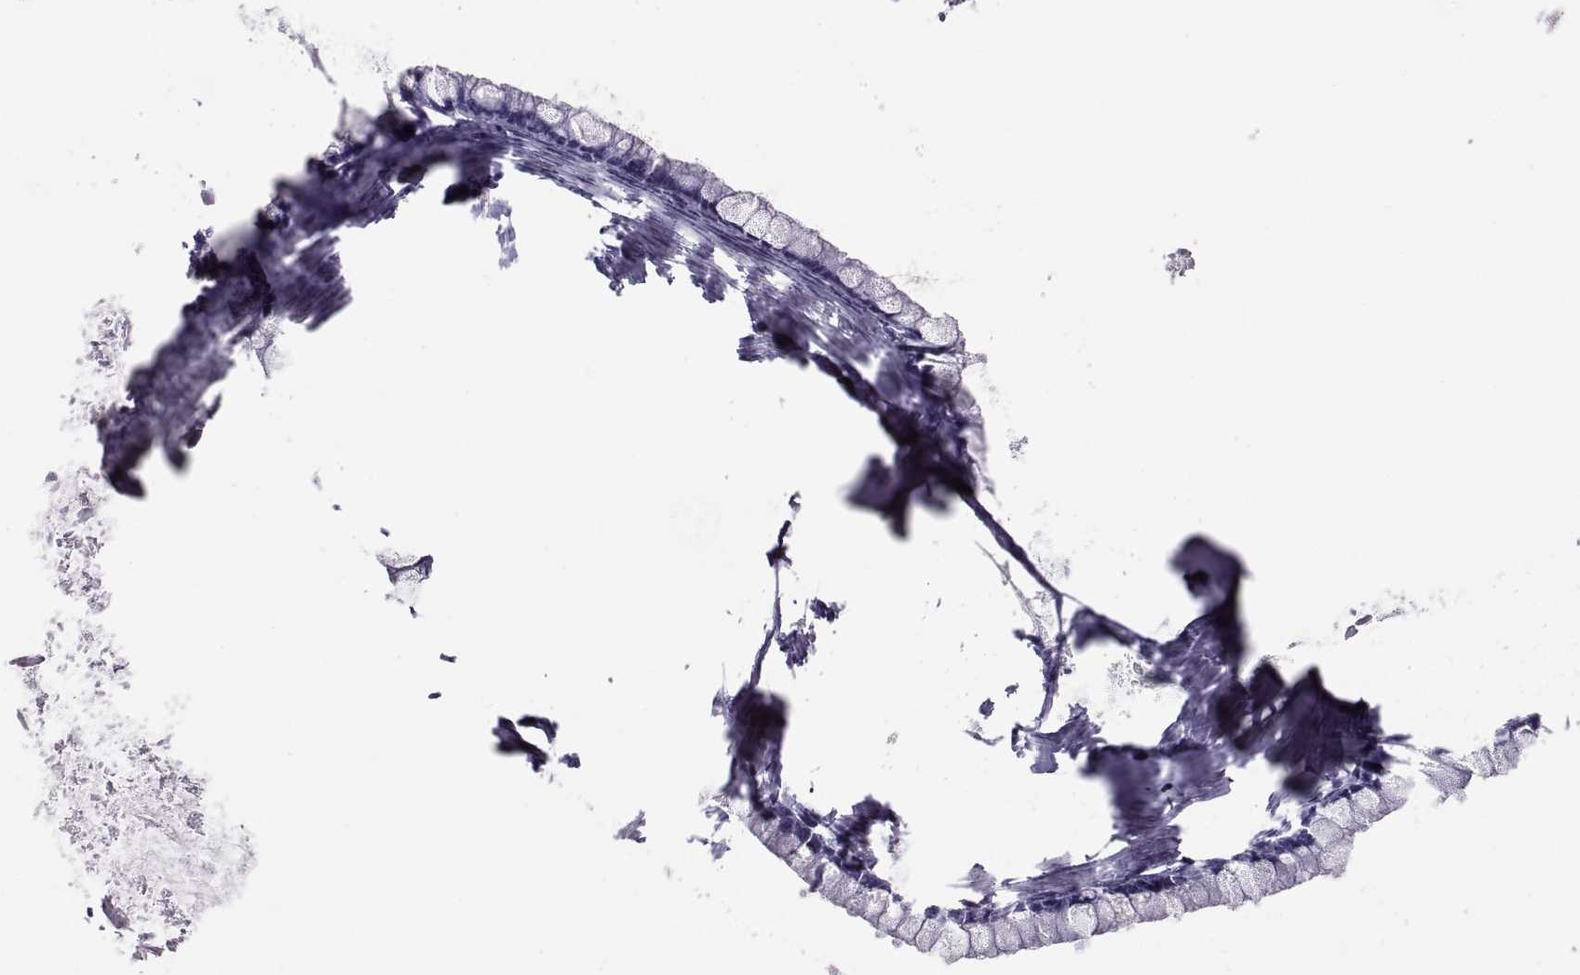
{"staining": {"intensity": "negative", "quantity": "none", "location": "none"}, "tissue": "ovarian cancer", "cell_type": "Tumor cells", "image_type": "cancer", "snomed": [{"axis": "morphology", "description": "Cystadenocarcinoma, mucinous, NOS"}, {"axis": "topography", "description": "Ovary"}], "caption": "IHC photomicrograph of neoplastic tissue: human mucinous cystadenocarcinoma (ovarian) stained with DAB (3,3'-diaminobenzidine) reveals no significant protein staining in tumor cells. The staining was performed using DAB to visualize the protein expression in brown, while the nuclei were stained in blue with hematoxylin (Magnification: 20x).", "gene": "CRISP1", "patient": {"sex": "female", "age": 67}}